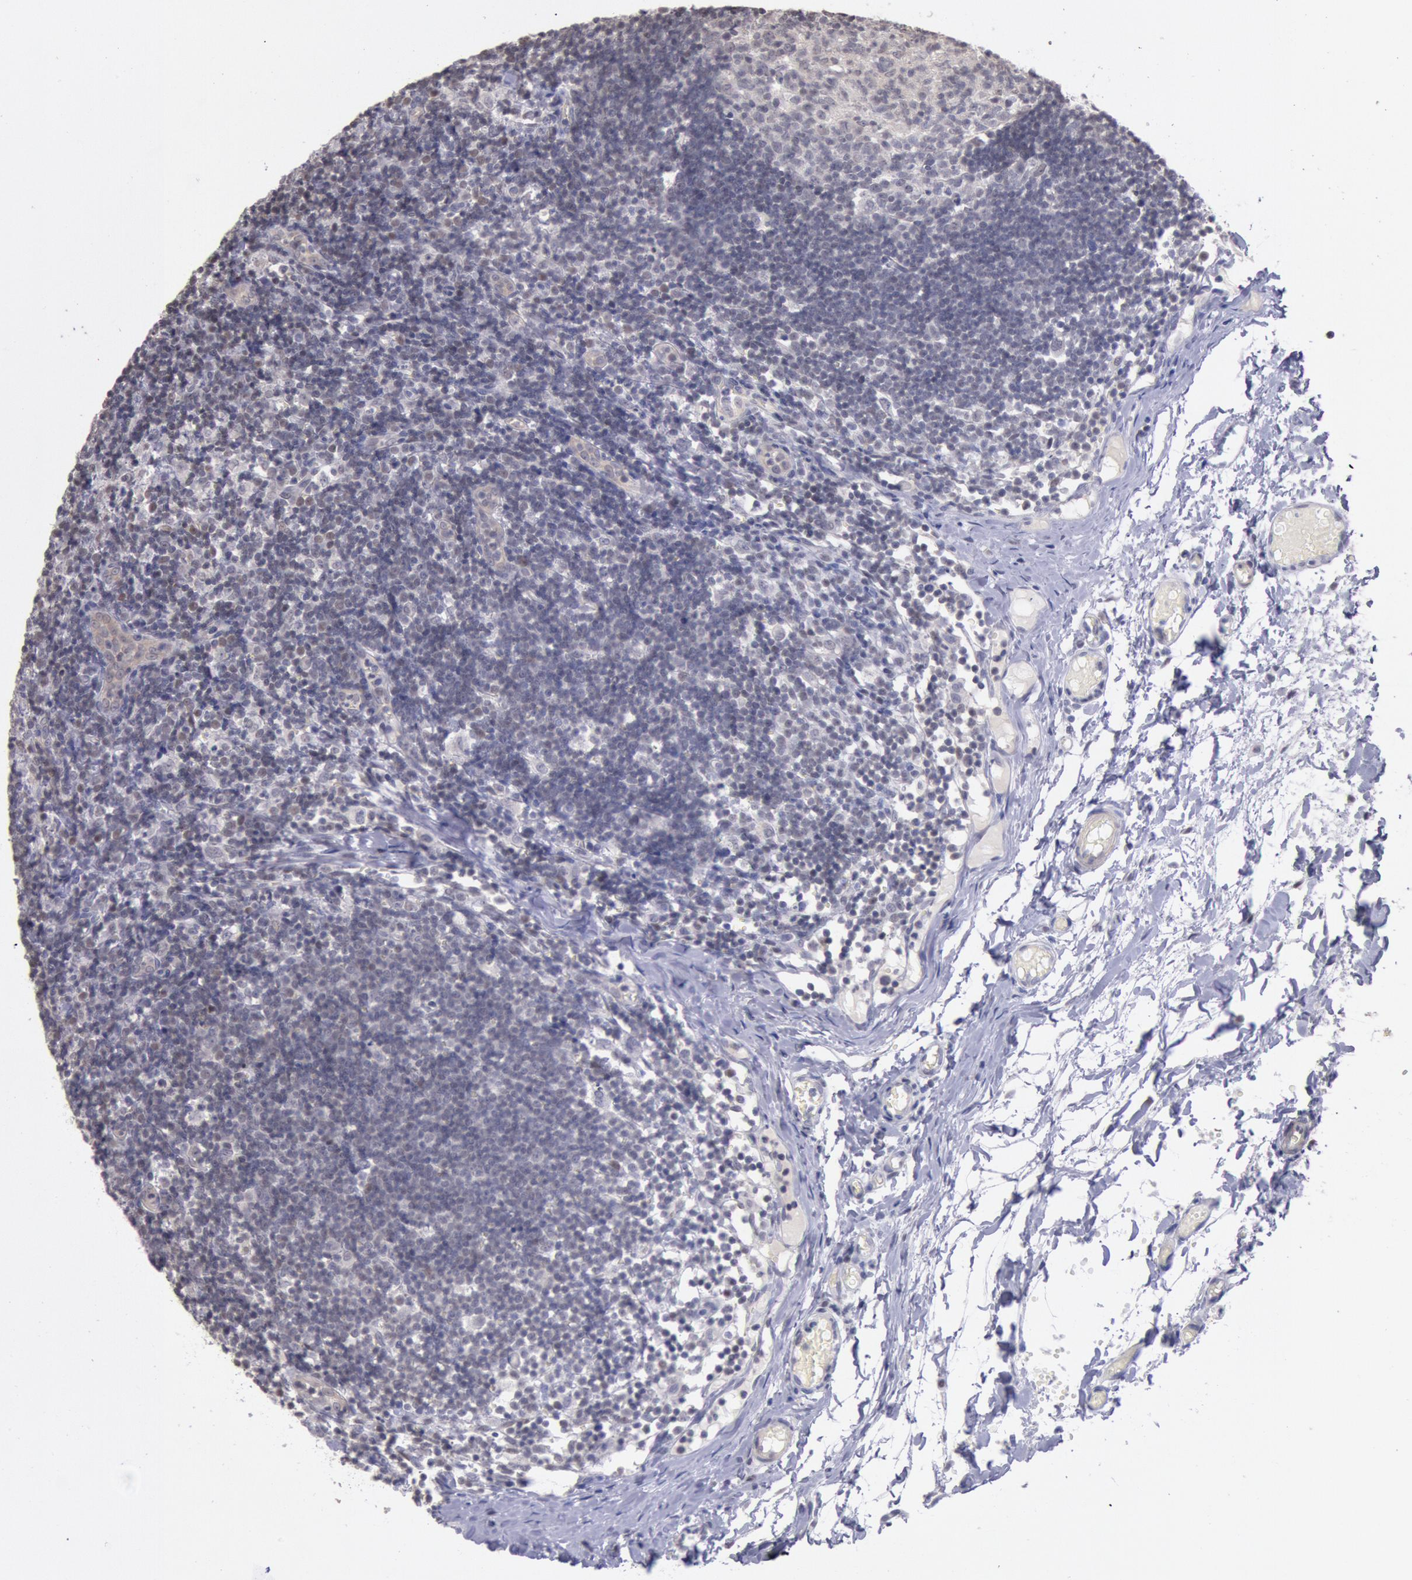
{"staining": {"intensity": "weak", "quantity": "25%-75%", "location": "nuclear"}, "tissue": "lymph node", "cell_type": "Germinal center cells", "image_type": "normal", "snomed": [{"axis": "morphology", "description": "Normal tissue, NOS"}, {"axis": "morphology", "description": "Inflammation, NOS"}, {"axis": "topography", "description": "Lymph node"}, {"axis": "topography", "description": "Salivary gland"}], "caption": "Human lymph node stained for a protein (brown) displays weak nuclear positive expression in approximately 25%-75% of germinal center cells.", "gene": "MYH6", "patient": {"sex": "male", "age": 3}}